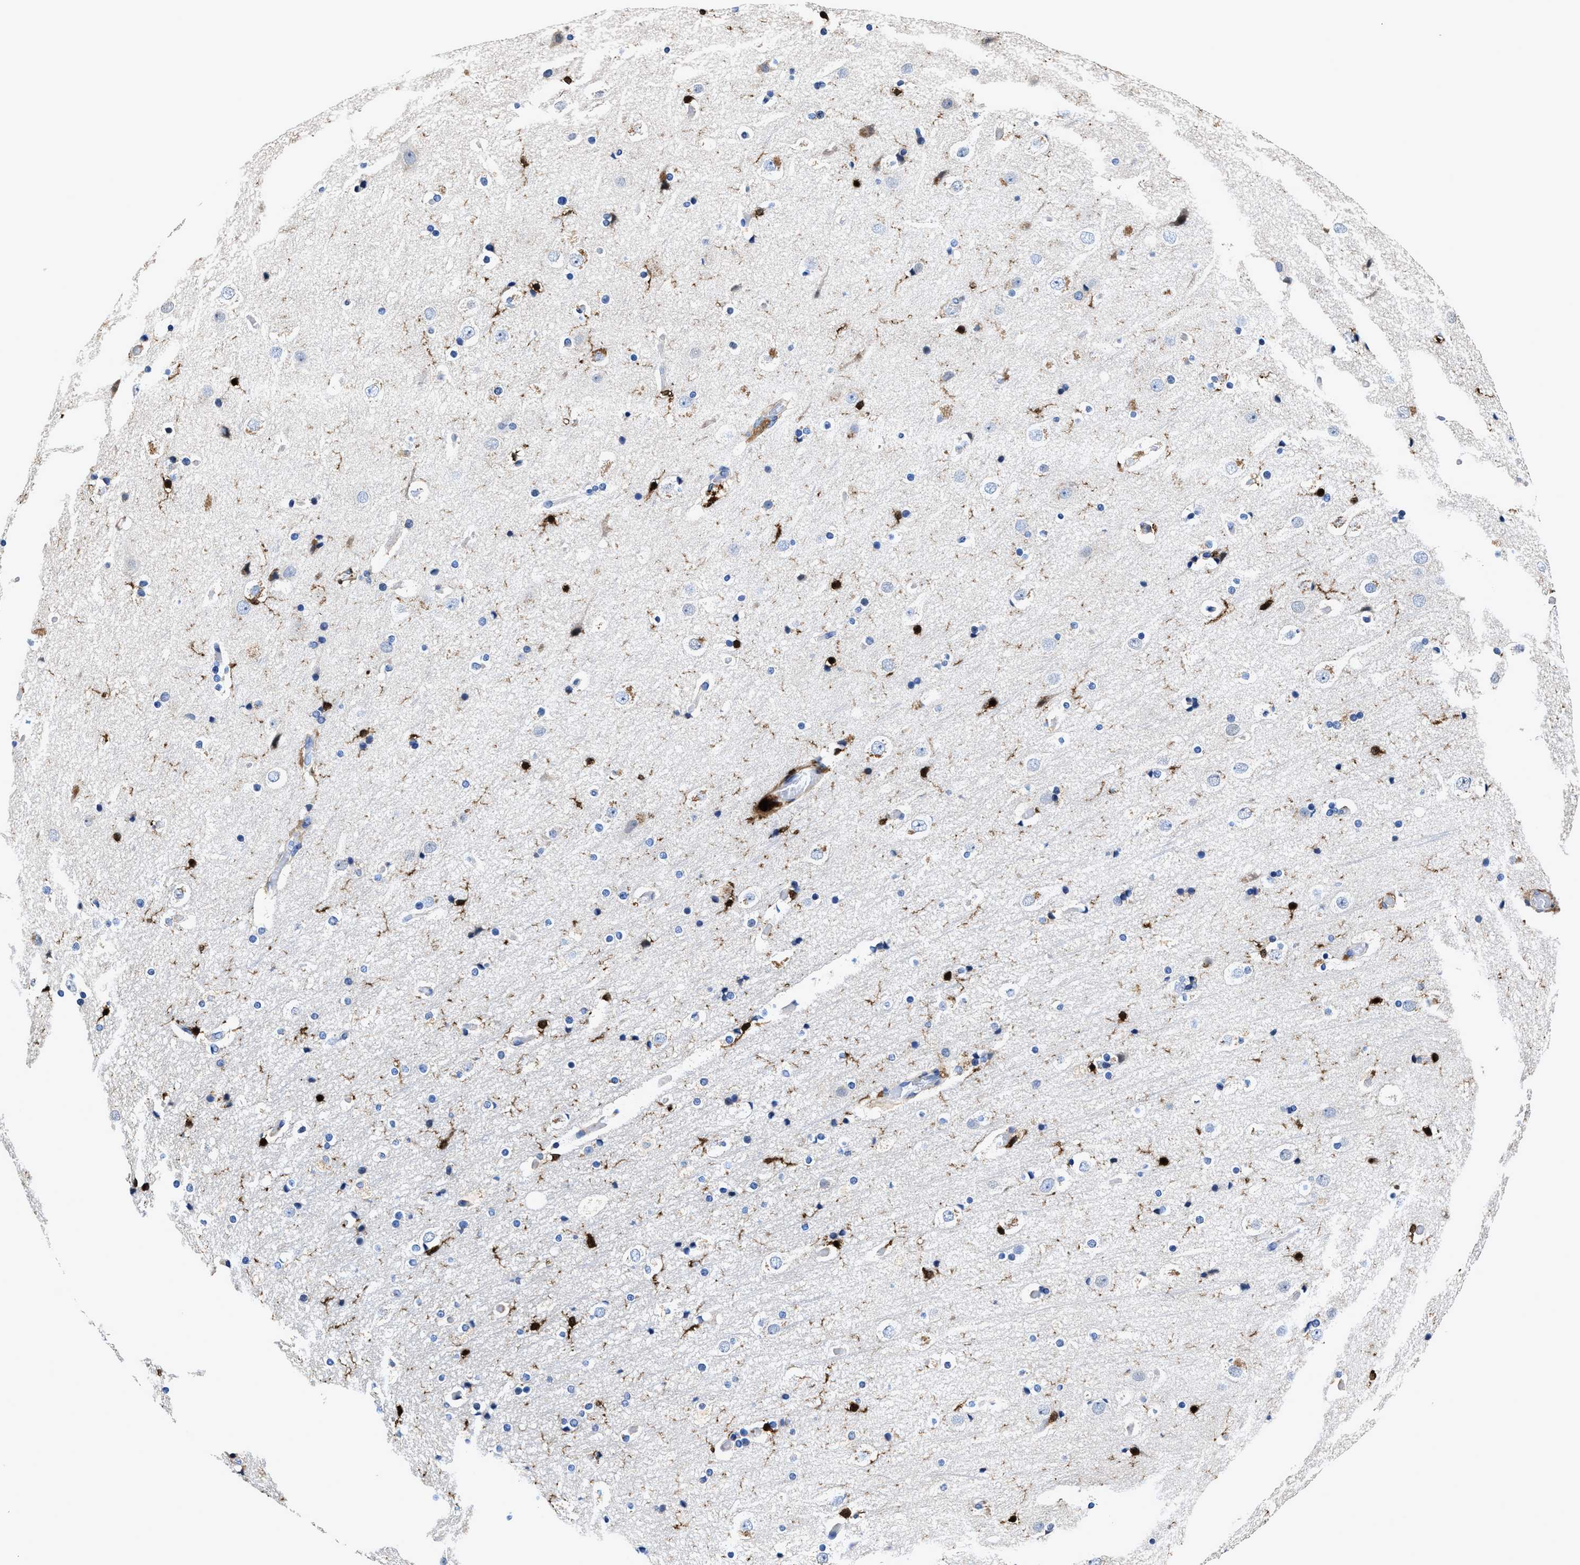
{"staining": {"intensity": "strong", "quantity": "25%-75%", "location": "cytoplasmic/membranous"}, "tissue": "cerebral cortex", "cell_type": "Endothelial cells", "image_type": "normal", "snomed": [{"axis": "morphology", "description": "Normal tissue, NOS"}, {"axis": "topography", "description": "Cerebral cortex"}], "caption": "Unremarkable cerebral cortex demonstrates strong cytoplasmic/membranous expression in about 25%-75% of endothelial cells.", "gene": "RGS10", "patient": {"sex": "male", "age": 57}}